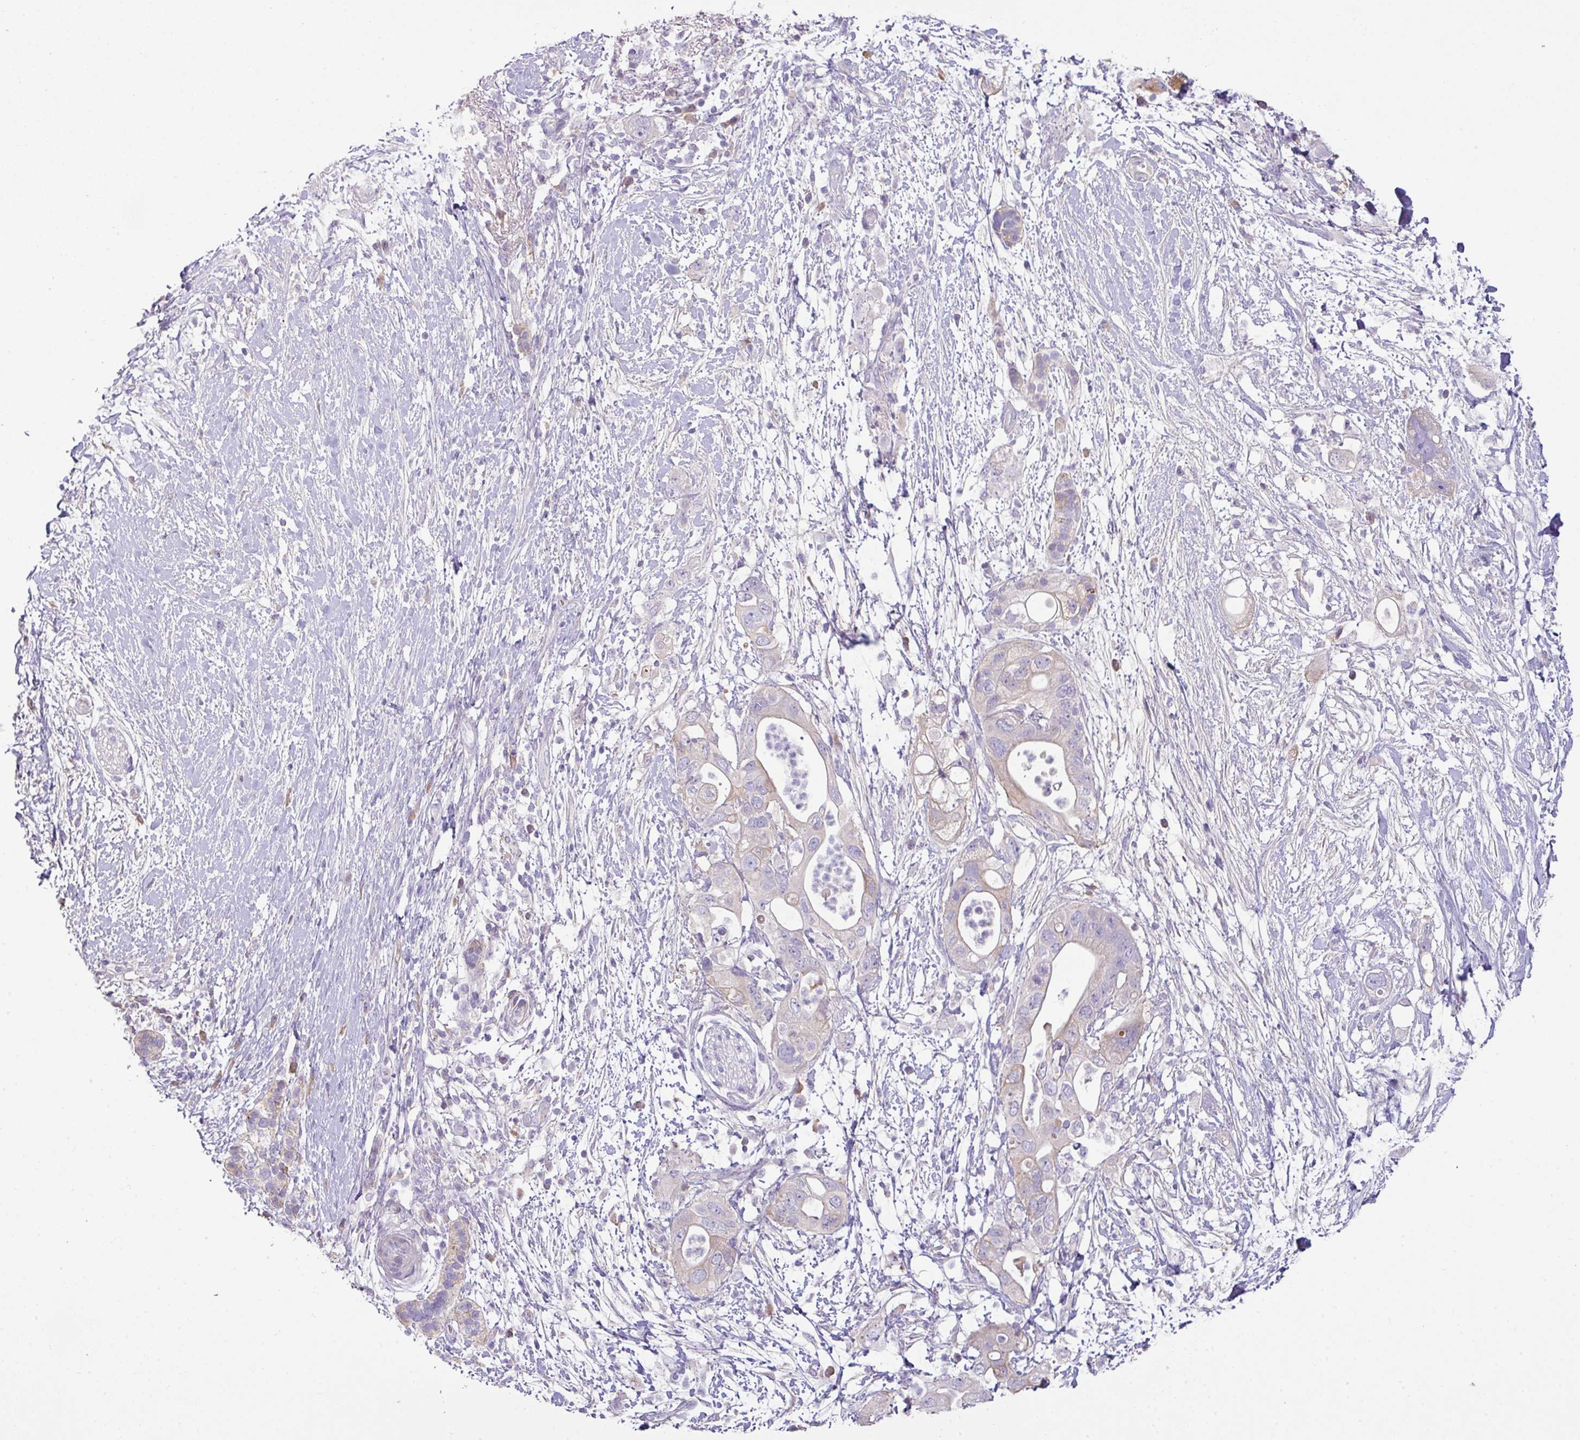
{"staining": {"intensity": "negative", "quantity": "none", "location": "none"}, "tissue": "pancreatic cancer", "cell_type": "Tumor cells", "image_type": "cancer", "snomed": [{"axis": "morphology", "description": "Adenocarcinoma, NOS"}, {"axis": "topography", "description": "Pancreas"}], "caption": "A high-resolution photomicrograph shows IHC staining of pancreatic cancer (adenocarcinoma), which reveals no significant staining in tumor cells.", "gene": "OR6C6", "patient": {"sex": "female", "age": 72}}